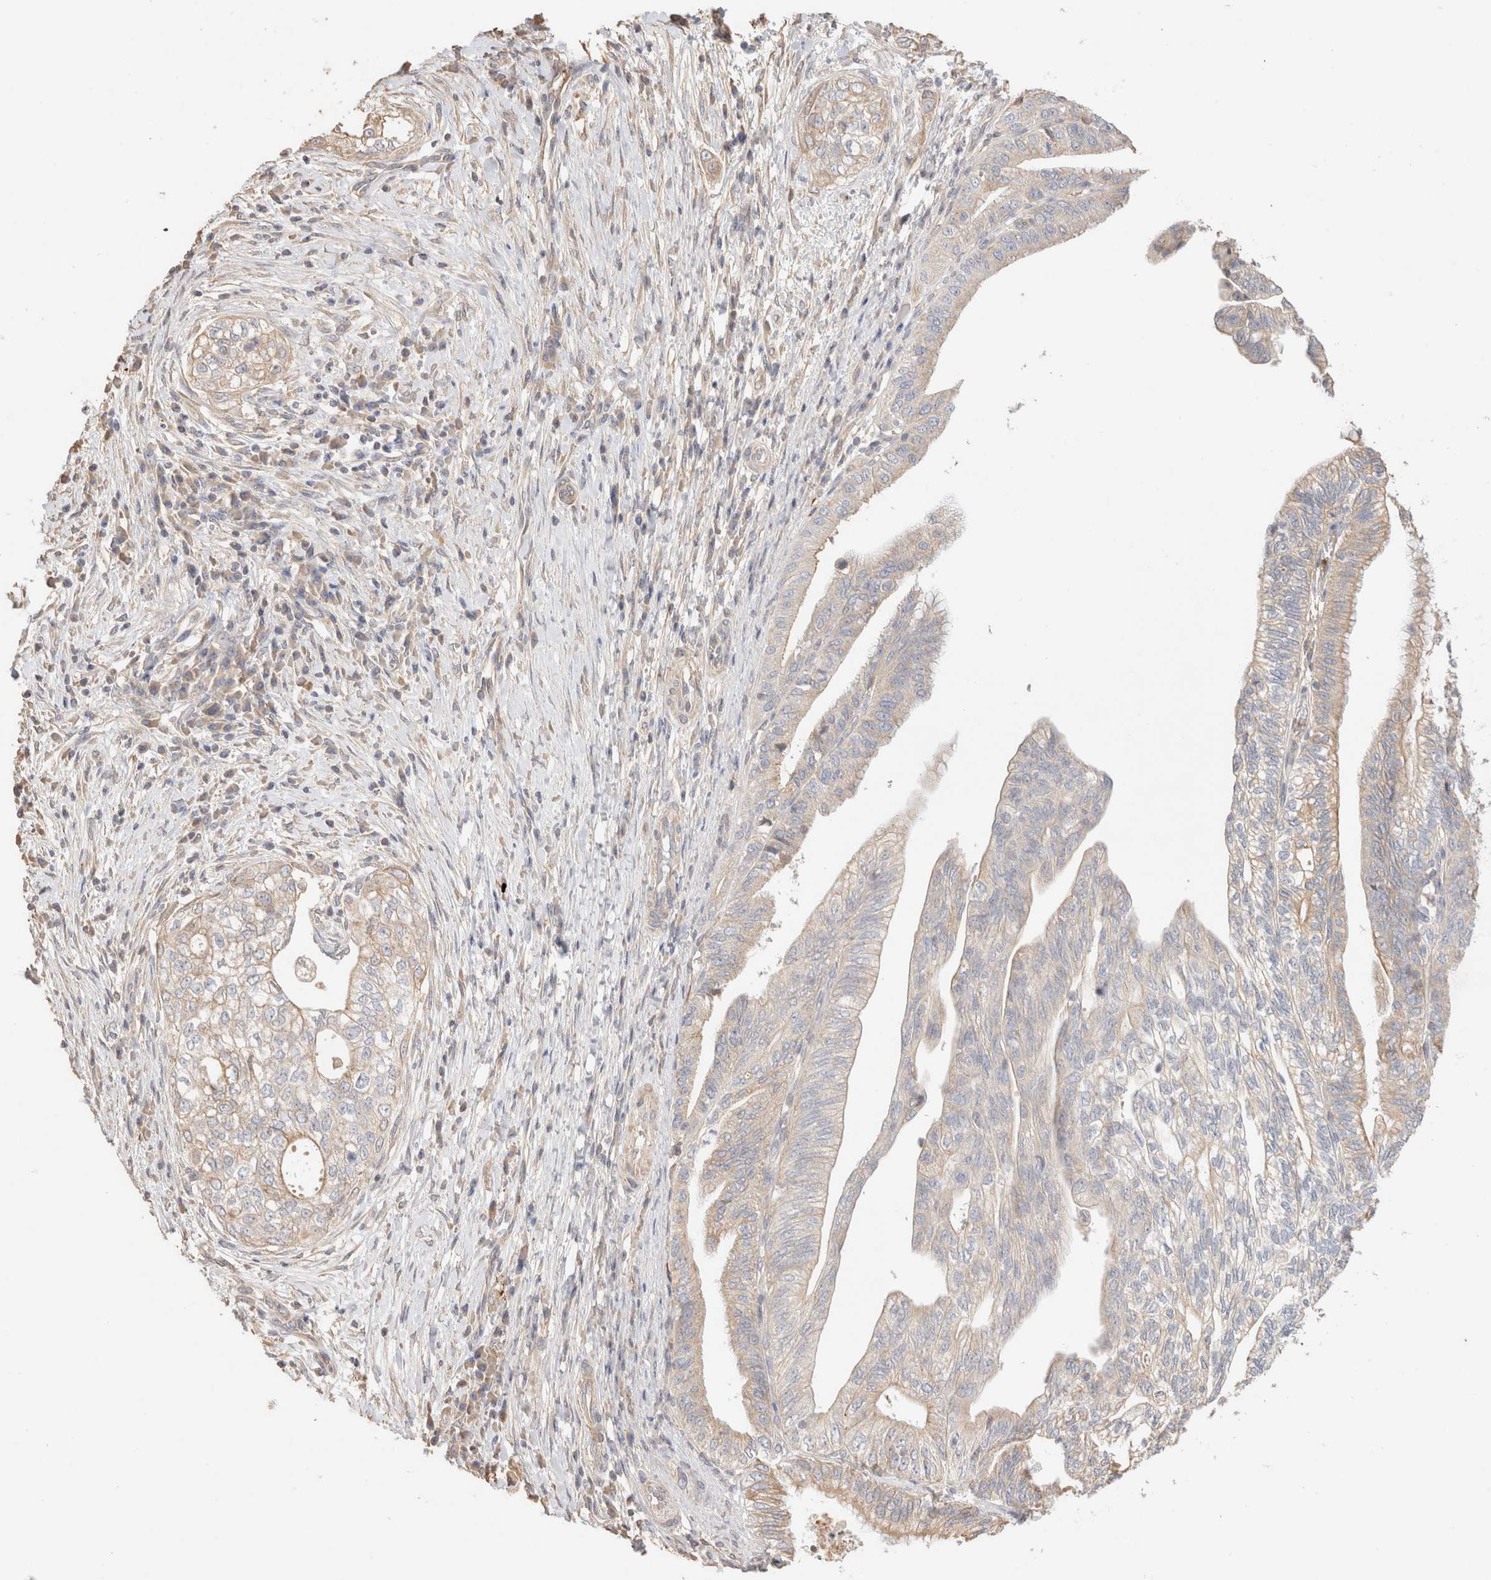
{"staining": {"intensity": "weak", "quantity": "<25%", "location": "cytoplasmic/membranous"}, "tissue": "pancreatic cancer", "cell_type": "Tumor cells", "image_type": "cancer", "snomed": [{"axis": "morphology", "description": "Adenocarcinoma, NOS"}, {"axis": "topography", "description": "Pancreas"}], "caption": "Pancreatic cancer was stained to show a protein in brown. There is no significant positivity in tumor cells. The staining is performed using DAB brown chromogen with nuclei counter-stained in using hematoxylin.", "gene": "PROS1", "patient": {"sex": "male", "age": 72}}